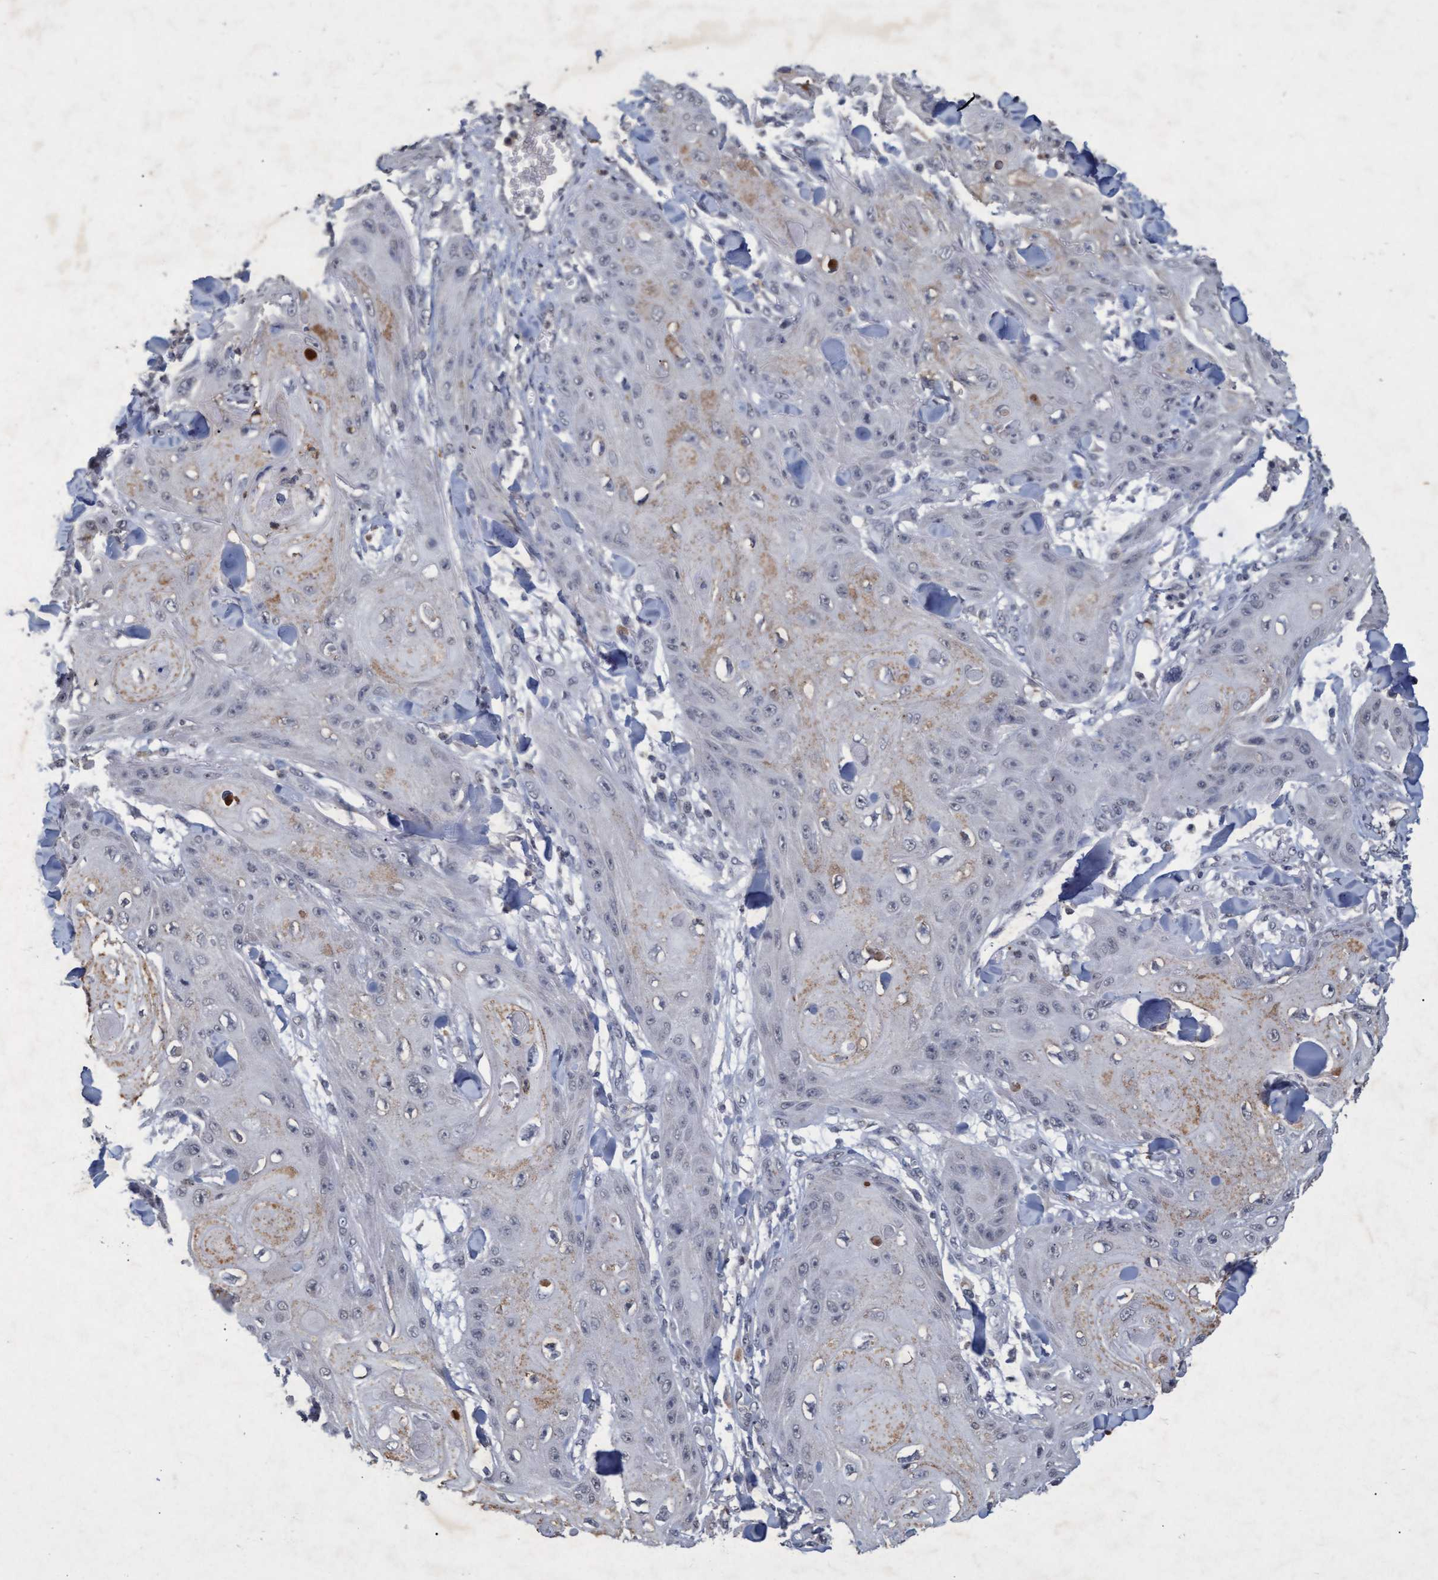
{"staining": {"intensity": "weak", "quantity": "<25%", "location": "cytoplasmic/membranous"}, "tissue": "skin cancer", "cell_type": "Tumor cells", "image_type": "cancer", "snomed": [{"axis": "morphology", "description": "Squamous cell carcinoma, NOS"}, {"axis": "topography", "description": "Skin"}], "caption": "DAB (3,3'-diaminobenzidine) immunohistochemical staining of skin cancer reveals no significant staining in tumor cells. (Immunohistochemistry, brightfield microscopy, high magnification).", "gene": "GALC", "patient": {"sex": "male", "age": 74}}